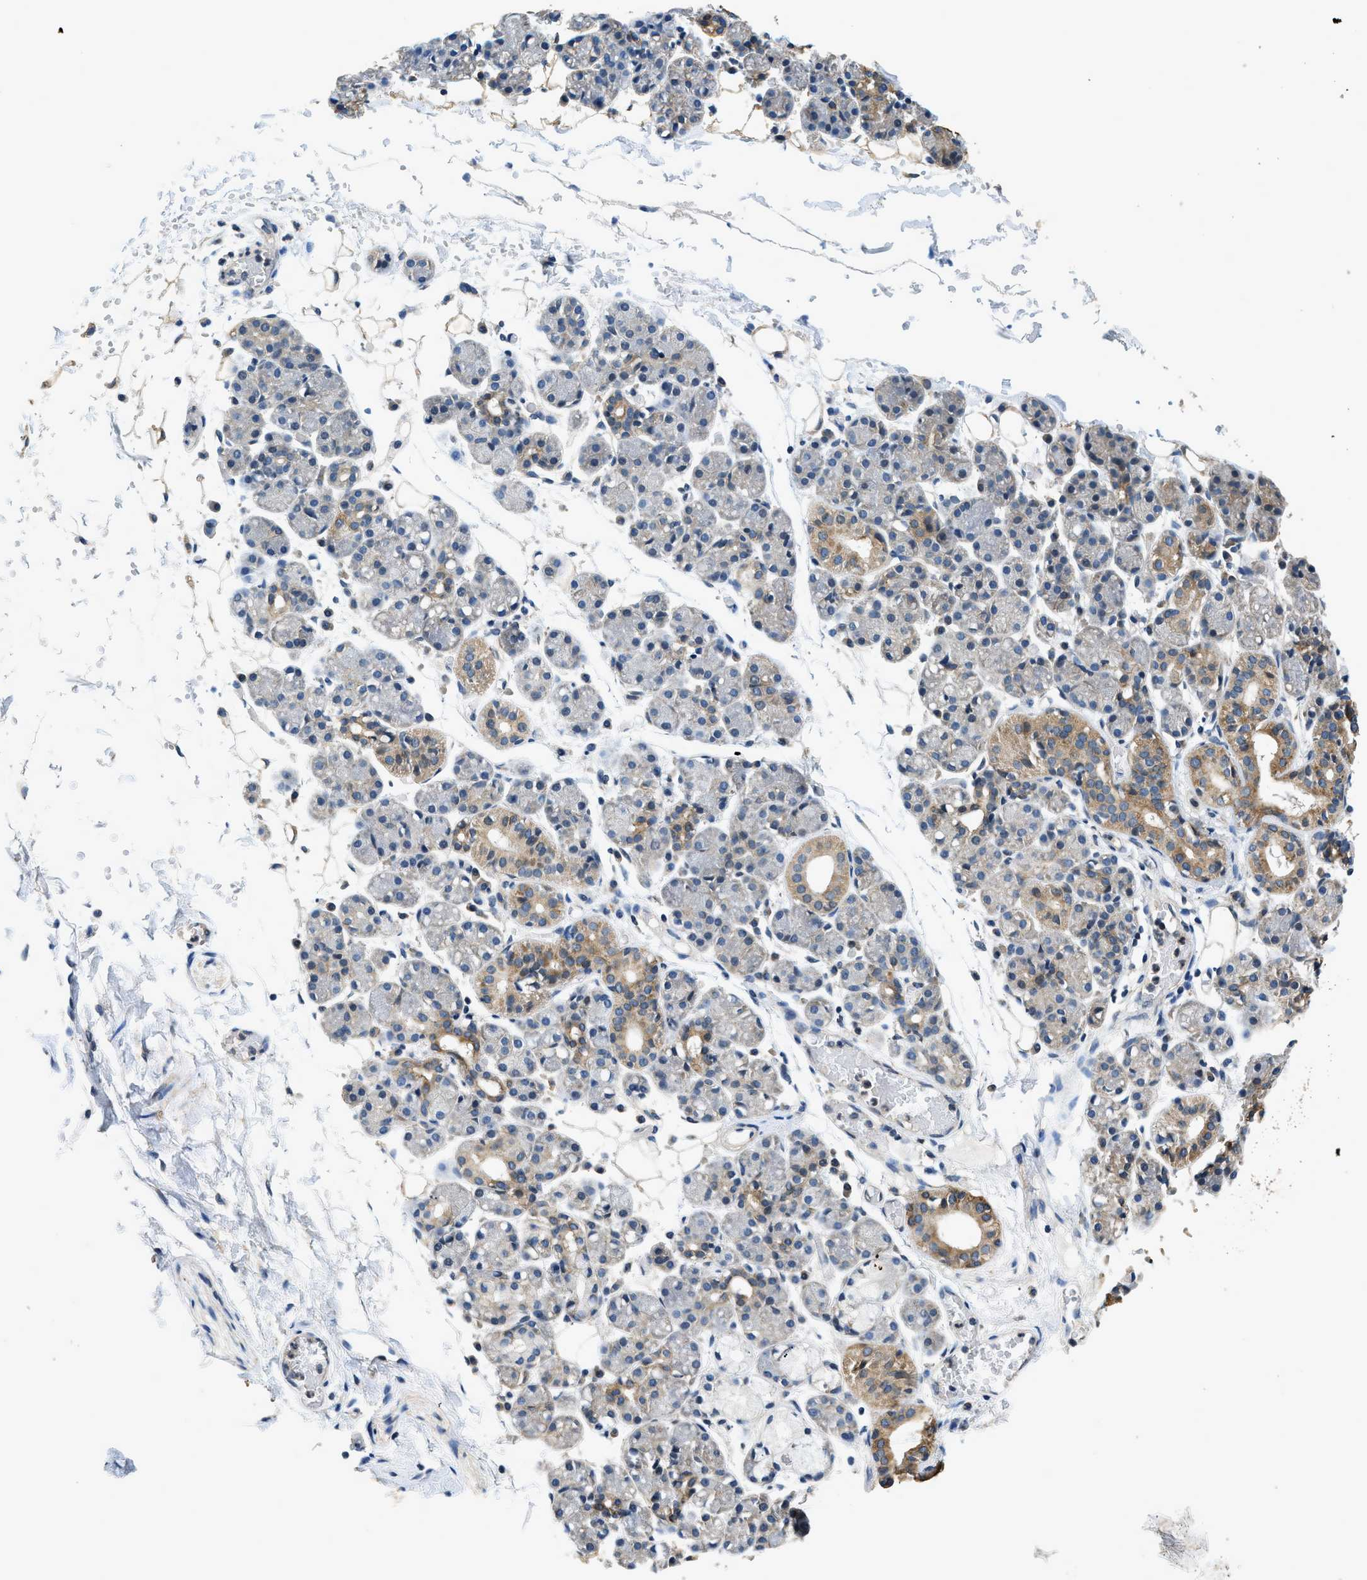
{"staining": {"intensity": "moderate", "quantity": "25%-75%", "location": "cytoplasmic/membranous"}, "tissue": "salivary gland", "cell_type": "Glandular cells", "image_type": "normal", "snomed": [{"axis": "morphology", "description": "Normal tissue, NOS"}, {"axis": "topography", "description": "Salivary gland"}], "caption": "Moderate cytoplasmic/membranous protein staining is present in approximately 25%-75% of glandular cells in salivary gland. (brown staining indicates protein expression, while blue staining denotes nuclei).", "gene": "SSH2", "patient": {"sex": "male", "age": 63}}